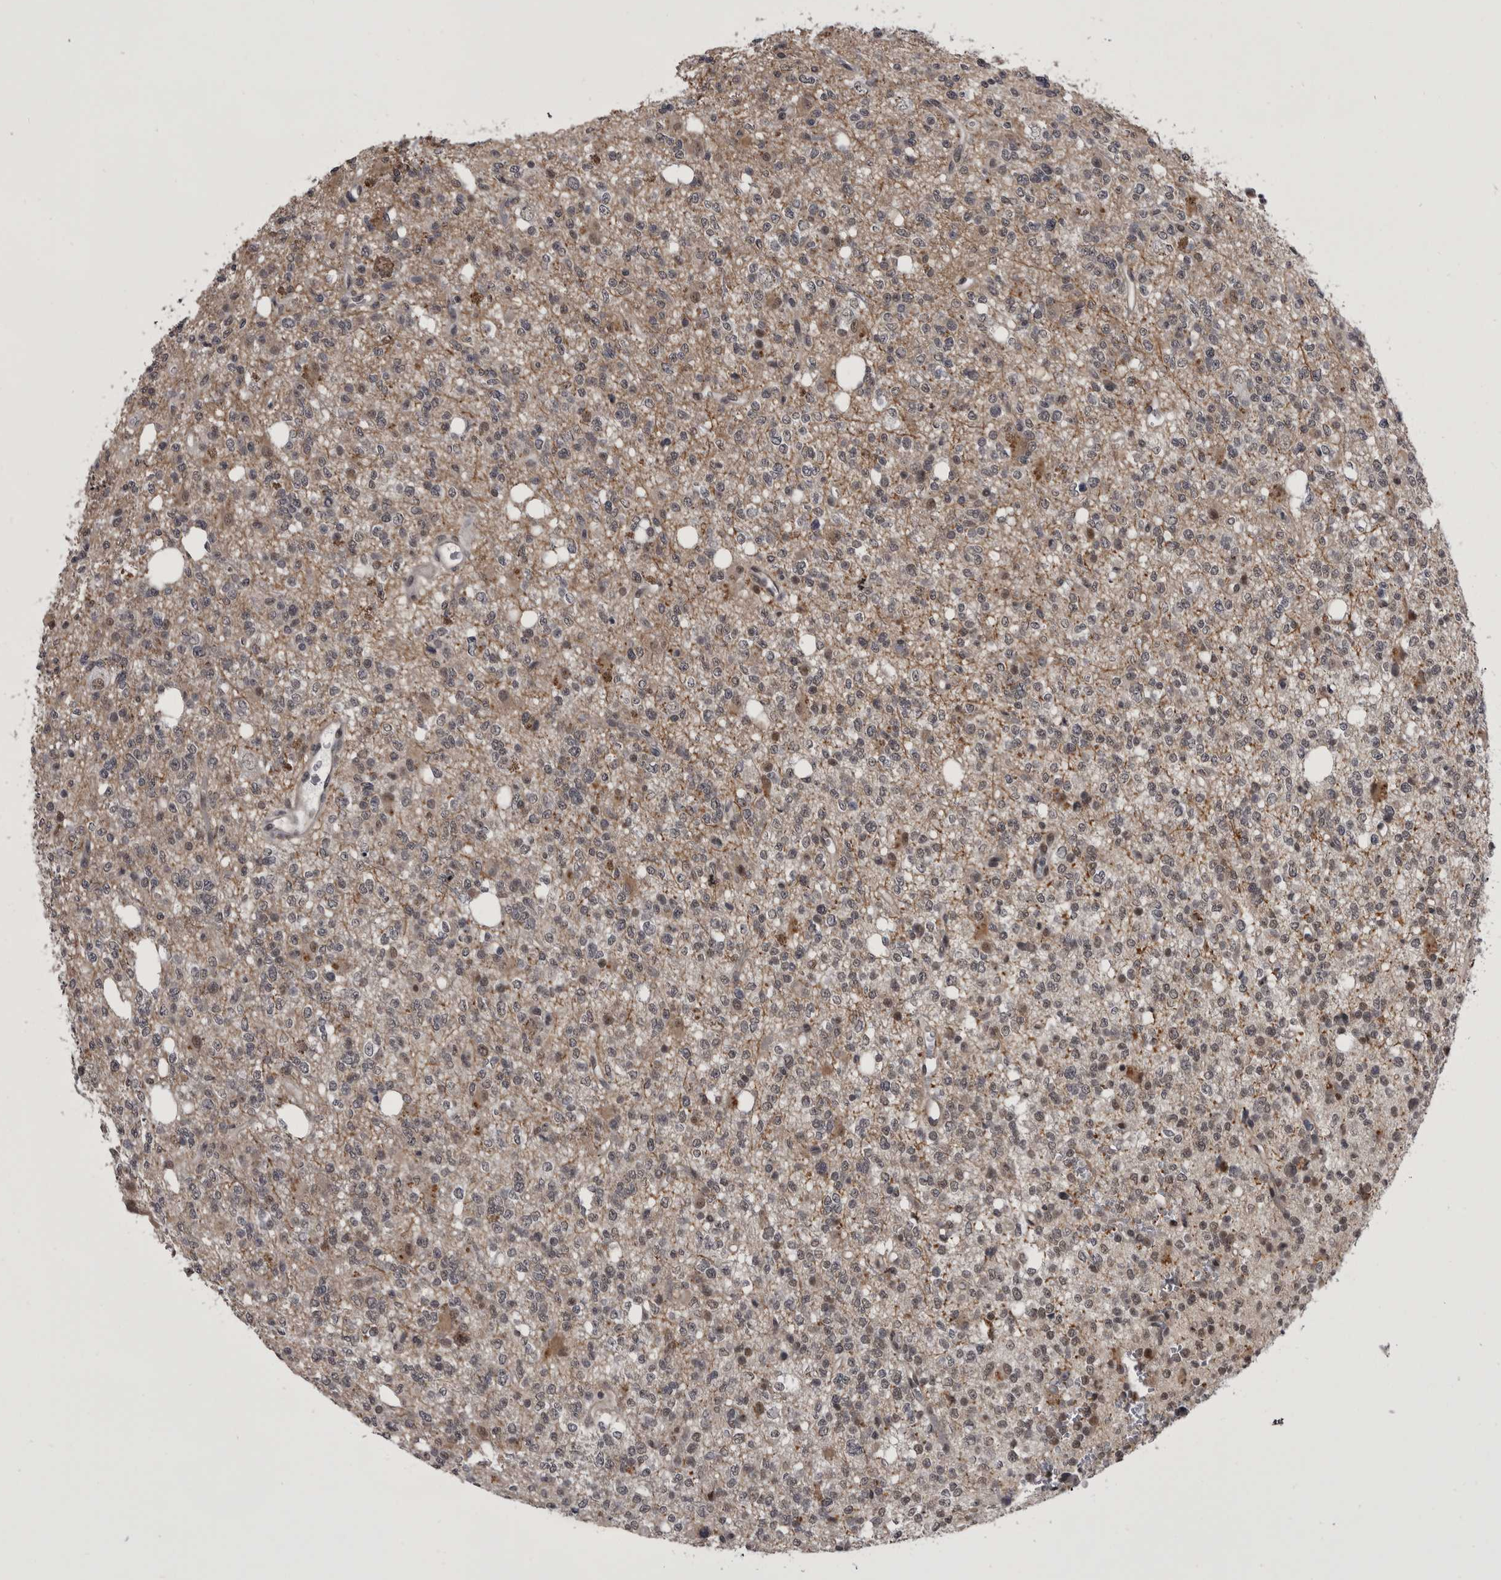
{"staining": {"intensity": "weak", "quantity": "<25%", "location": "nuclear"}, "tissue": "glioma", "cell_type": "Tumor cells", "image_type": "cancer", "snomed": [{"axis": "morphology", "description": "Glioma, malignant, High grade"}, {"axis": "topography", "description": "Brain"}], "caption": "A photomicrograph of malignant glioma (high-grade) stained for a protein exhibits no brown staining in tumor cells. (Brightfield microscopy of DAB immunohistochemistry at high magnification).", "gene": "PRPF3", "patient": {"sex": "female", "age": 62}}